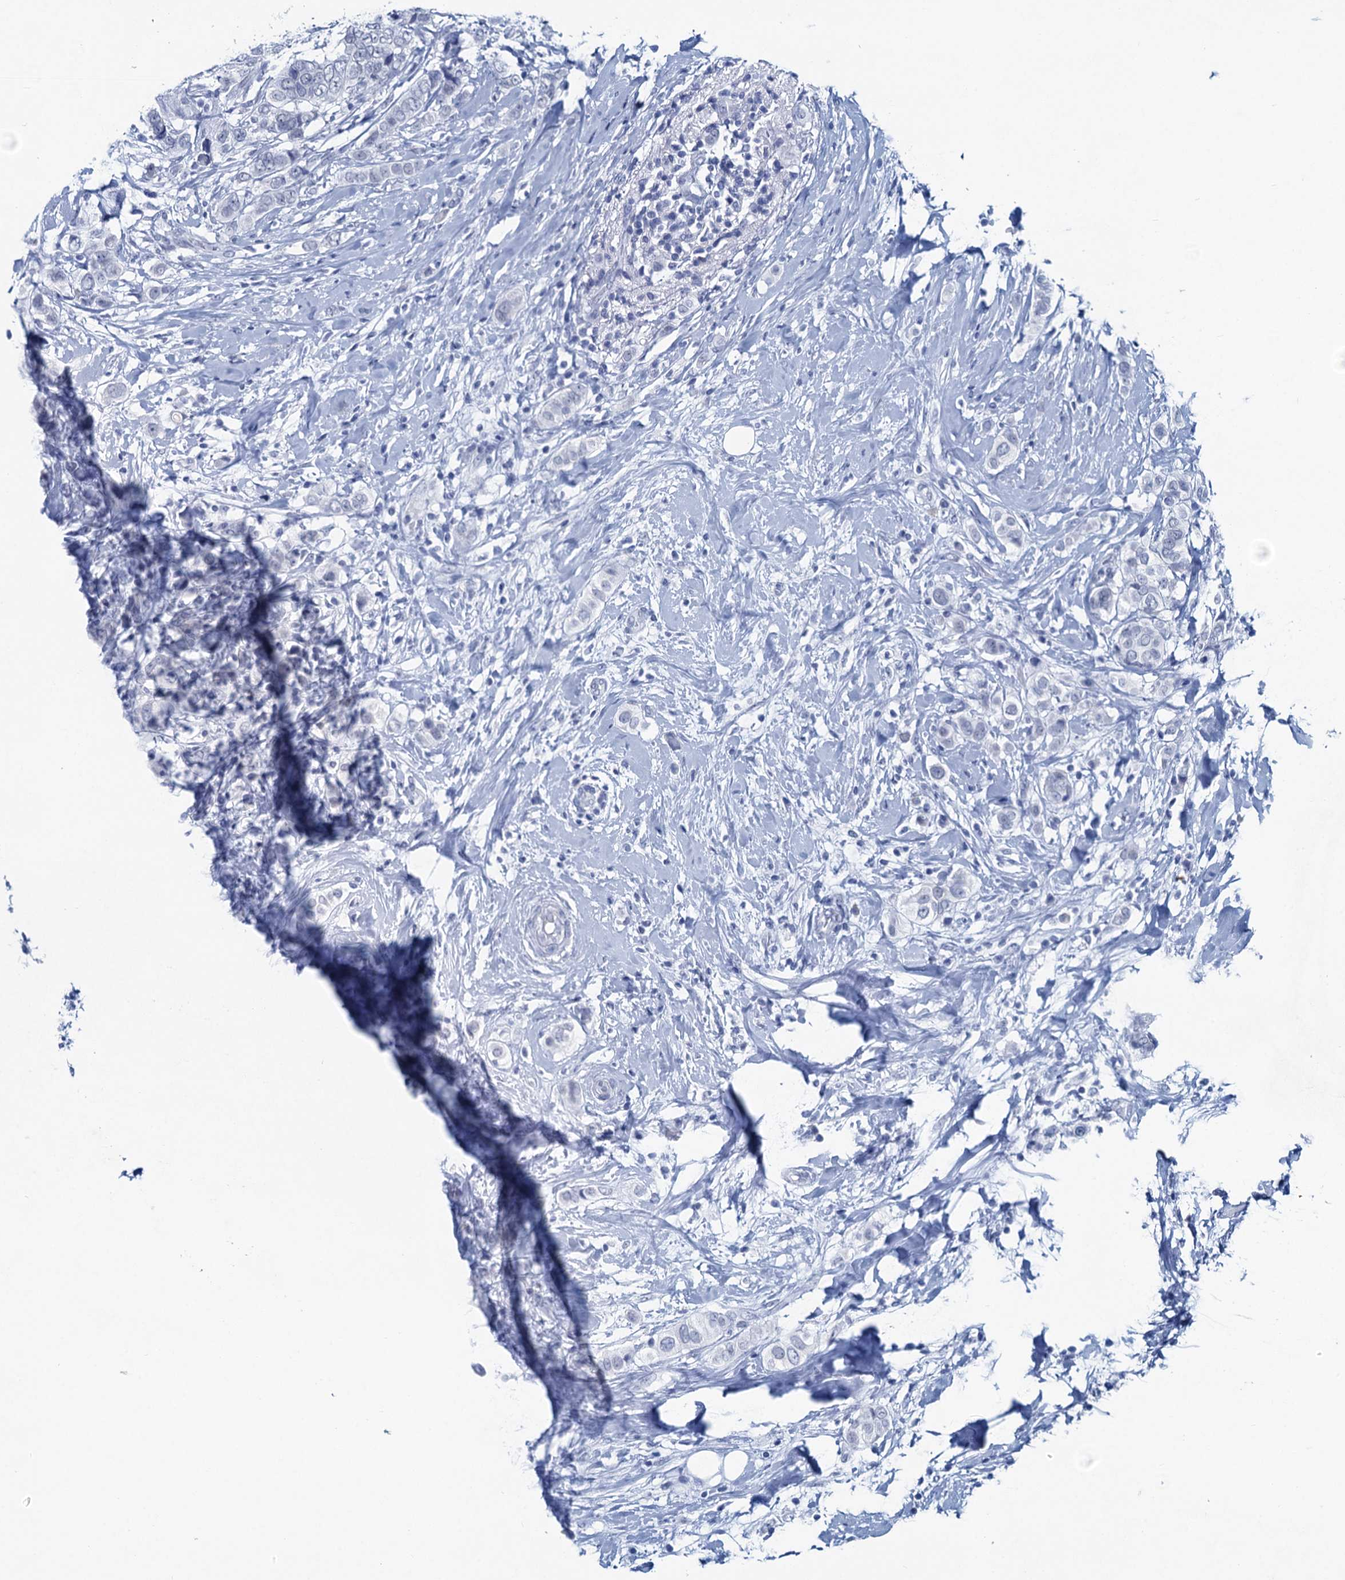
{"staining": {"intensity": "negative", "quantity": "none", "location": "none"}, "tissue": "breast cancer", "cell_type": "Tumor cells", "image_type": "cancer", "snomed": [{"axis": "morphology", "description": "Lobular carcinoma"}, {"axis": "topography", "description": "Breast"}], "caption": "This image is of breast cancer (lobular carcinoma) stained with immunohistochemistry (IHC) to label a protein in brown with the nuclei are counter-stained blue. There is no staining in tumor cells.", "gene": "HAPSTR1", "patient": {"sex": "female", "age": 51}}